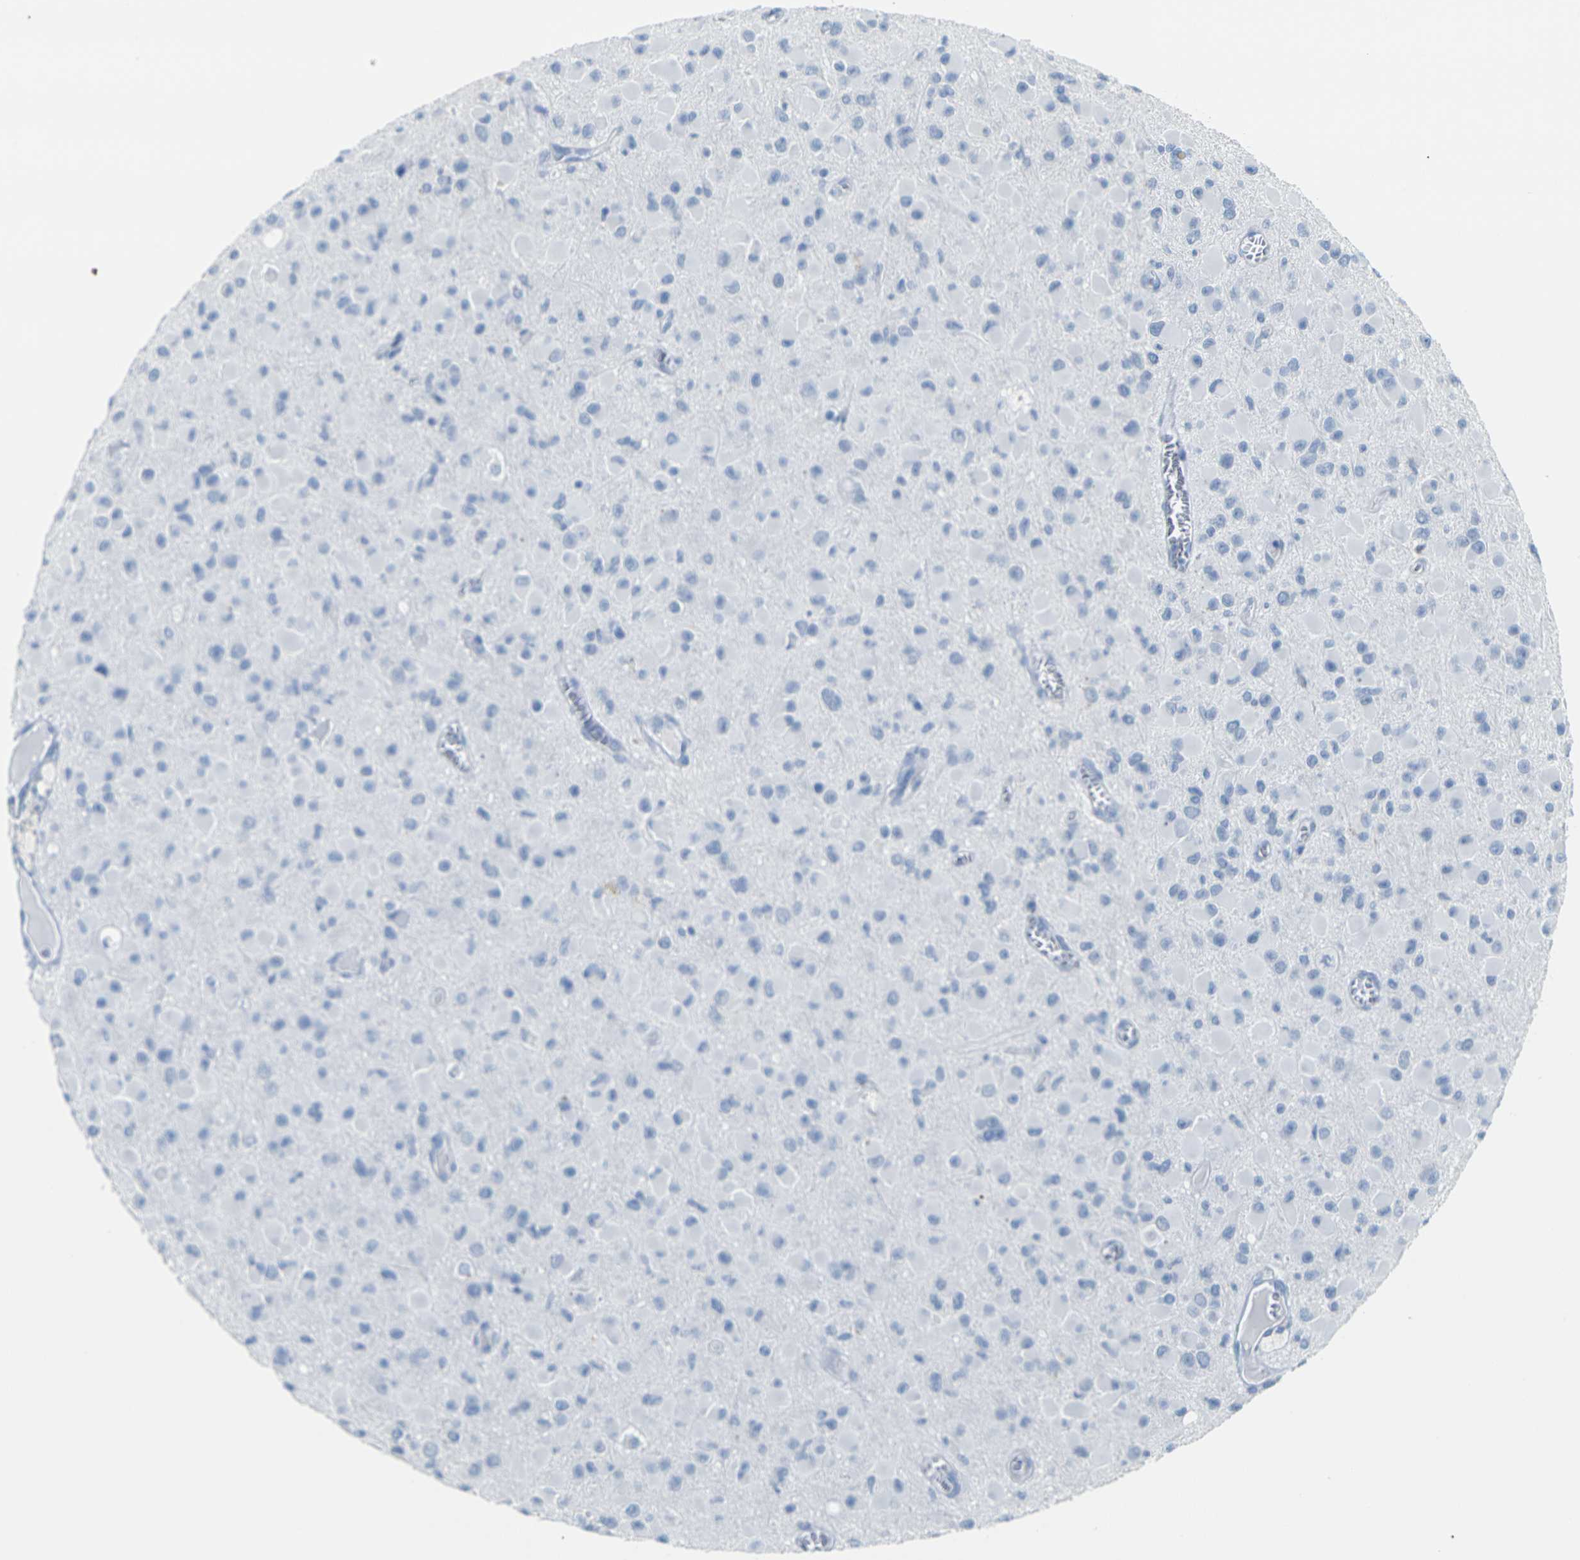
{"staining": {"intensity": "negative", "quantity": "none", "location": "none"}, "tissue": "glioma", "cell_type": "Tumor cells", "image_type": "cancer", "snomed": [{"axis": "morphology", "description": "Glioma, malignant, Low grade"}, {"axis": "topography", "description": "Brain"}], "caption": "High power microscopy histopathology image of an IHC histopathology image of glioma, revealing no significant expression in tumor cells. The staining is performed using DAB (3,3'-diaminobenzidine) brown chromogen with nuclei counter-stained in using hematoxylin.", "gene": "CLDN7", "patient": {"sex": "male", "age": 42}}